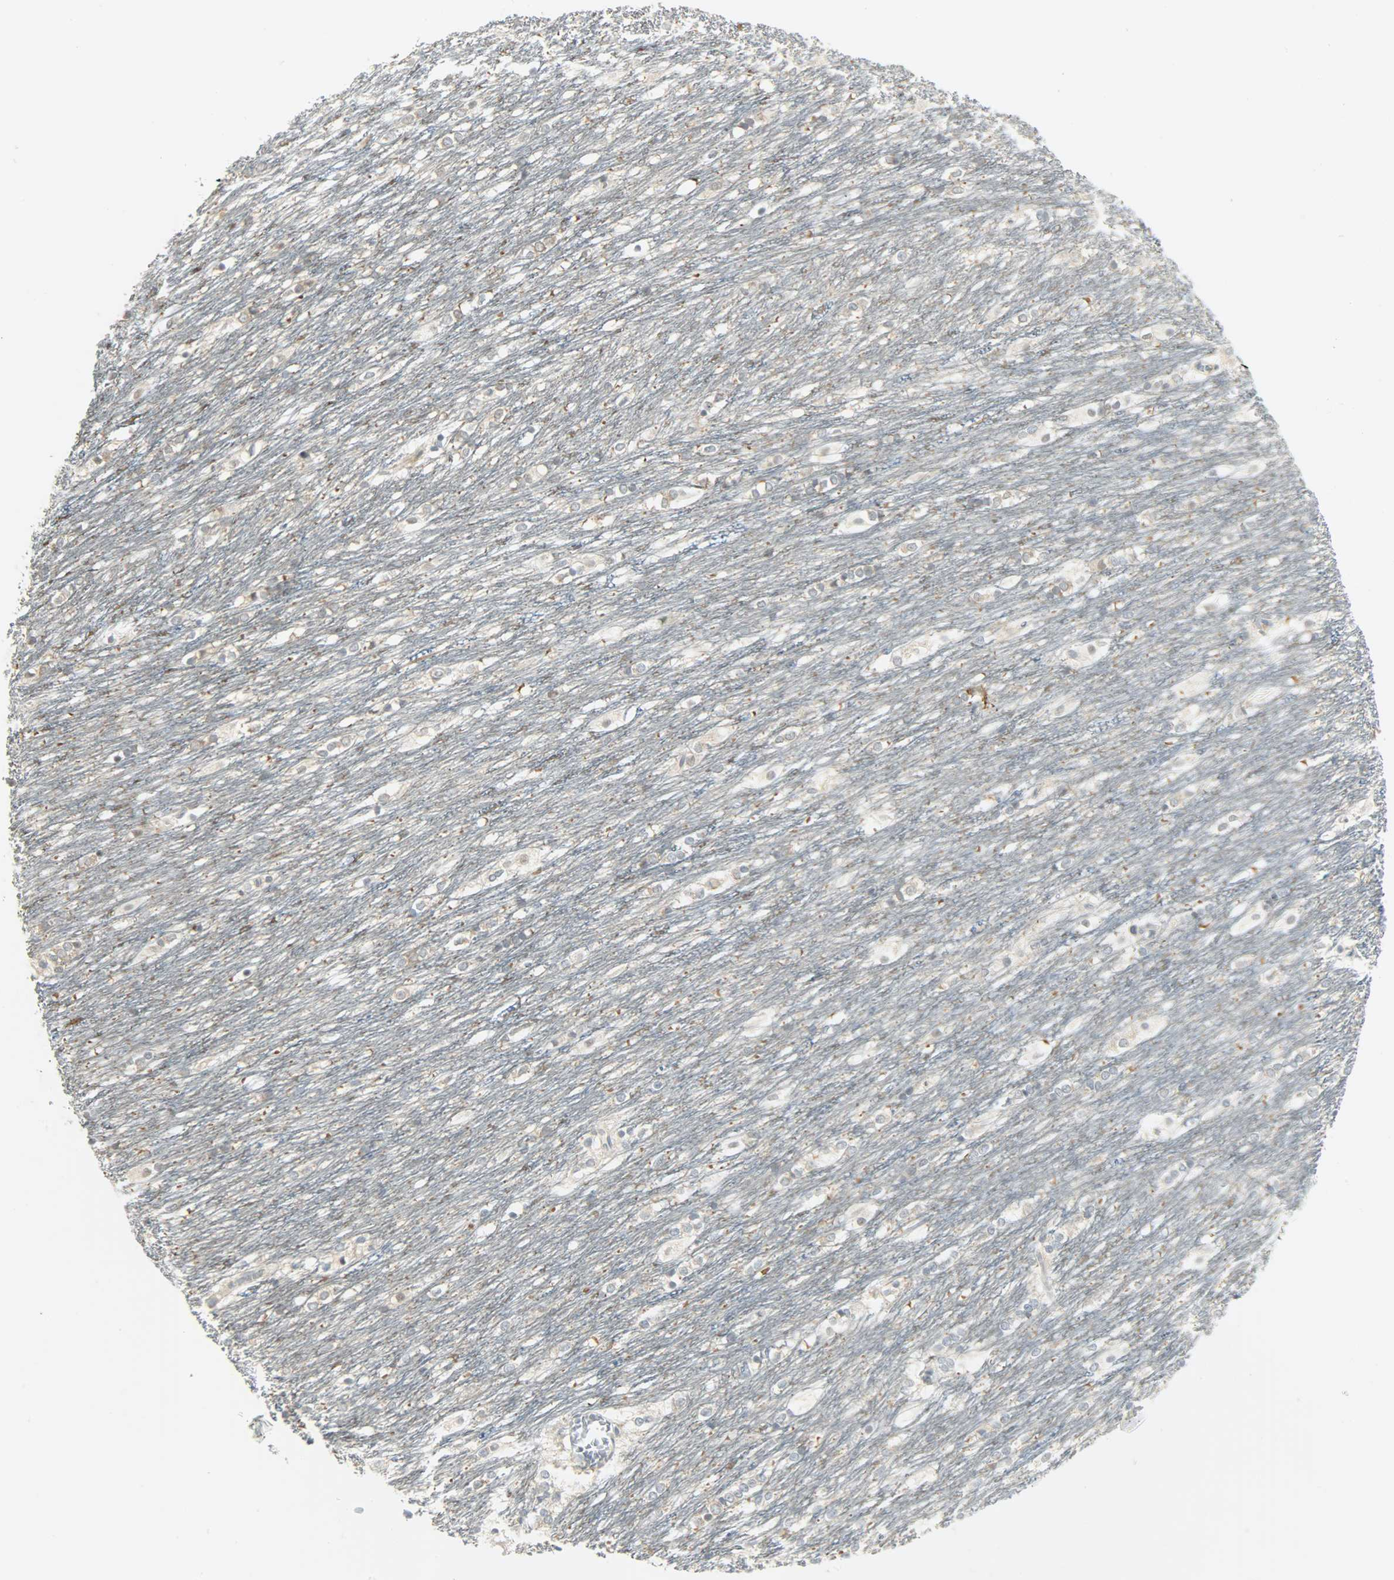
{"staining": {"intensity": "weak", "quantity": ">75%", "location": "cytoplasmic/membranous"}, "tissue": "caudate", "cell_type": "Glial cells", "image_type": "normal", "snomed": [{"axis": "morphology", "description": "Normal tissue, NOS"}, {"axis": "topography", "description": "Lateral ventricle wall"}], "caption": "This histopathology image shows benign caudate stained with immunohistochemistry to label a protein in brown. The cytoplasmic/membranous of glial cells show weak positivity for the protein. Nuclei are counter-stained blue.", "gene": "CD4", "patient": {"sex": "female", "age": 19}}